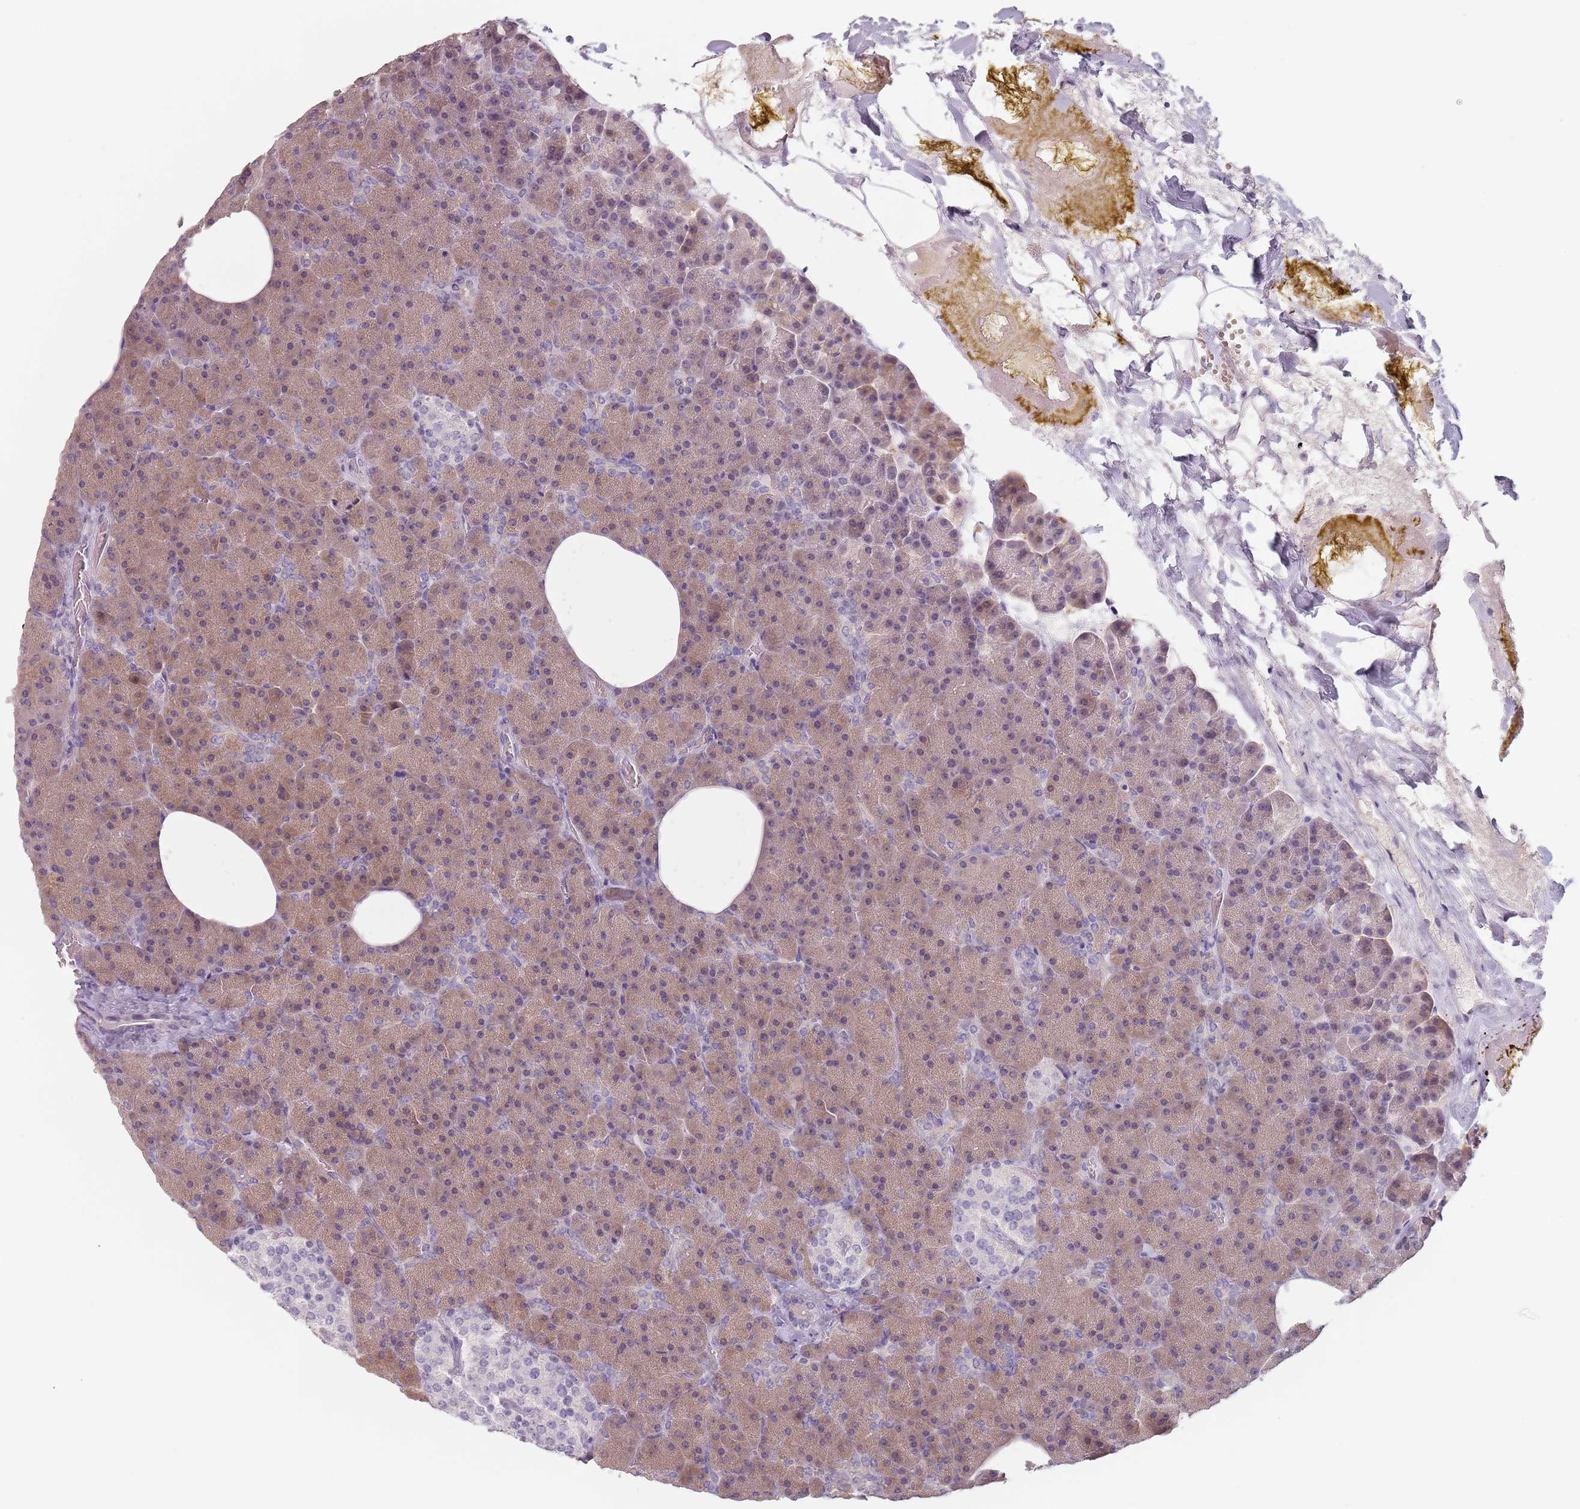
{"staining": {"intensity": "weak", "quantity": ">75%", "location": "cytoplasmic/membranous"}, "tissue": "pancreas", "cell_type": "Exocrine glandular cells", "image_type": "normal", "snomed": [{"axis": "morphology", "description": "Normal tissue, NOS"}, {"axis": "morphology", "description": "Carcinoid, malignant, NOS"}, {"axis": "topography", "description": "Pancreas"}], "caption": "Pancreas stained with IHC demonstrates weak cytoplasmic/membranous staining in about >75% of exocrine glandular cells.", "gene": "CEP19", "patient": {"sex": "female", "age": 35}}